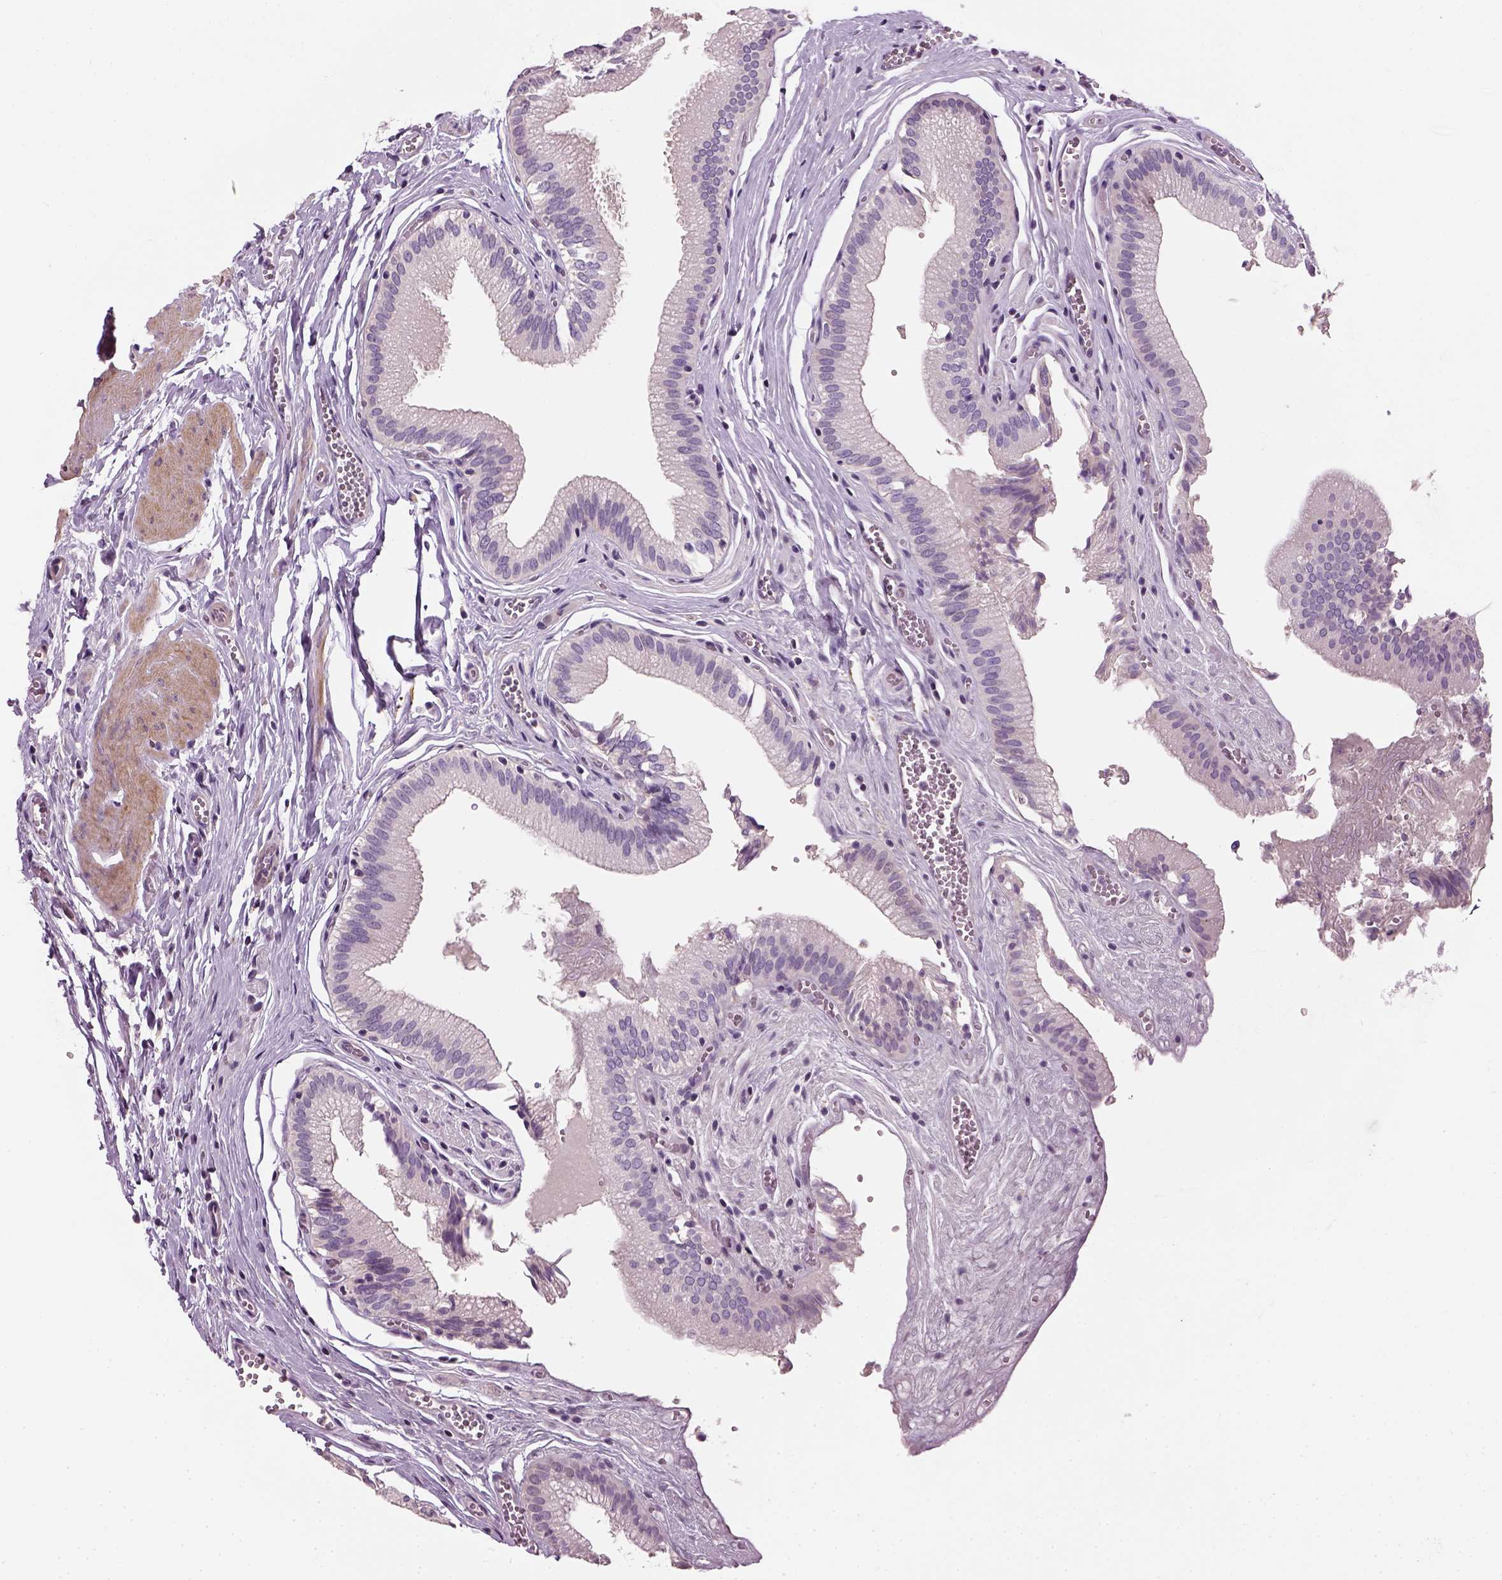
{"staining": {"intensity": "negative", "quantity": "none", "location": "none"}, "tissue": "gallbladder", "cell_type": "Glandular cells", "image_type": "normal", "snomed": [{"axis": "morphology", "description": "Normal tissue, NOS"}, {"axis": "topography", "description": "Gallbladder"}, {"axis": "topography", "description": "Peripheral nerve tissue"}], "caption": "IHC micrograph of unremarkable gallbladder: human gallbladder stained with DAB (3,3'-diaminobenzidine) displays no significant protein positivity in glandular cells. (Stains: DAB (3,3'-diaminobenzidine) immunohistochemistry (IHC) with hematoxylin counter stain, Microscopy: brightfield microscopy at high magnification).", "gene": "ELOVL3", "patient": {"sex": "male", "age": 17}}